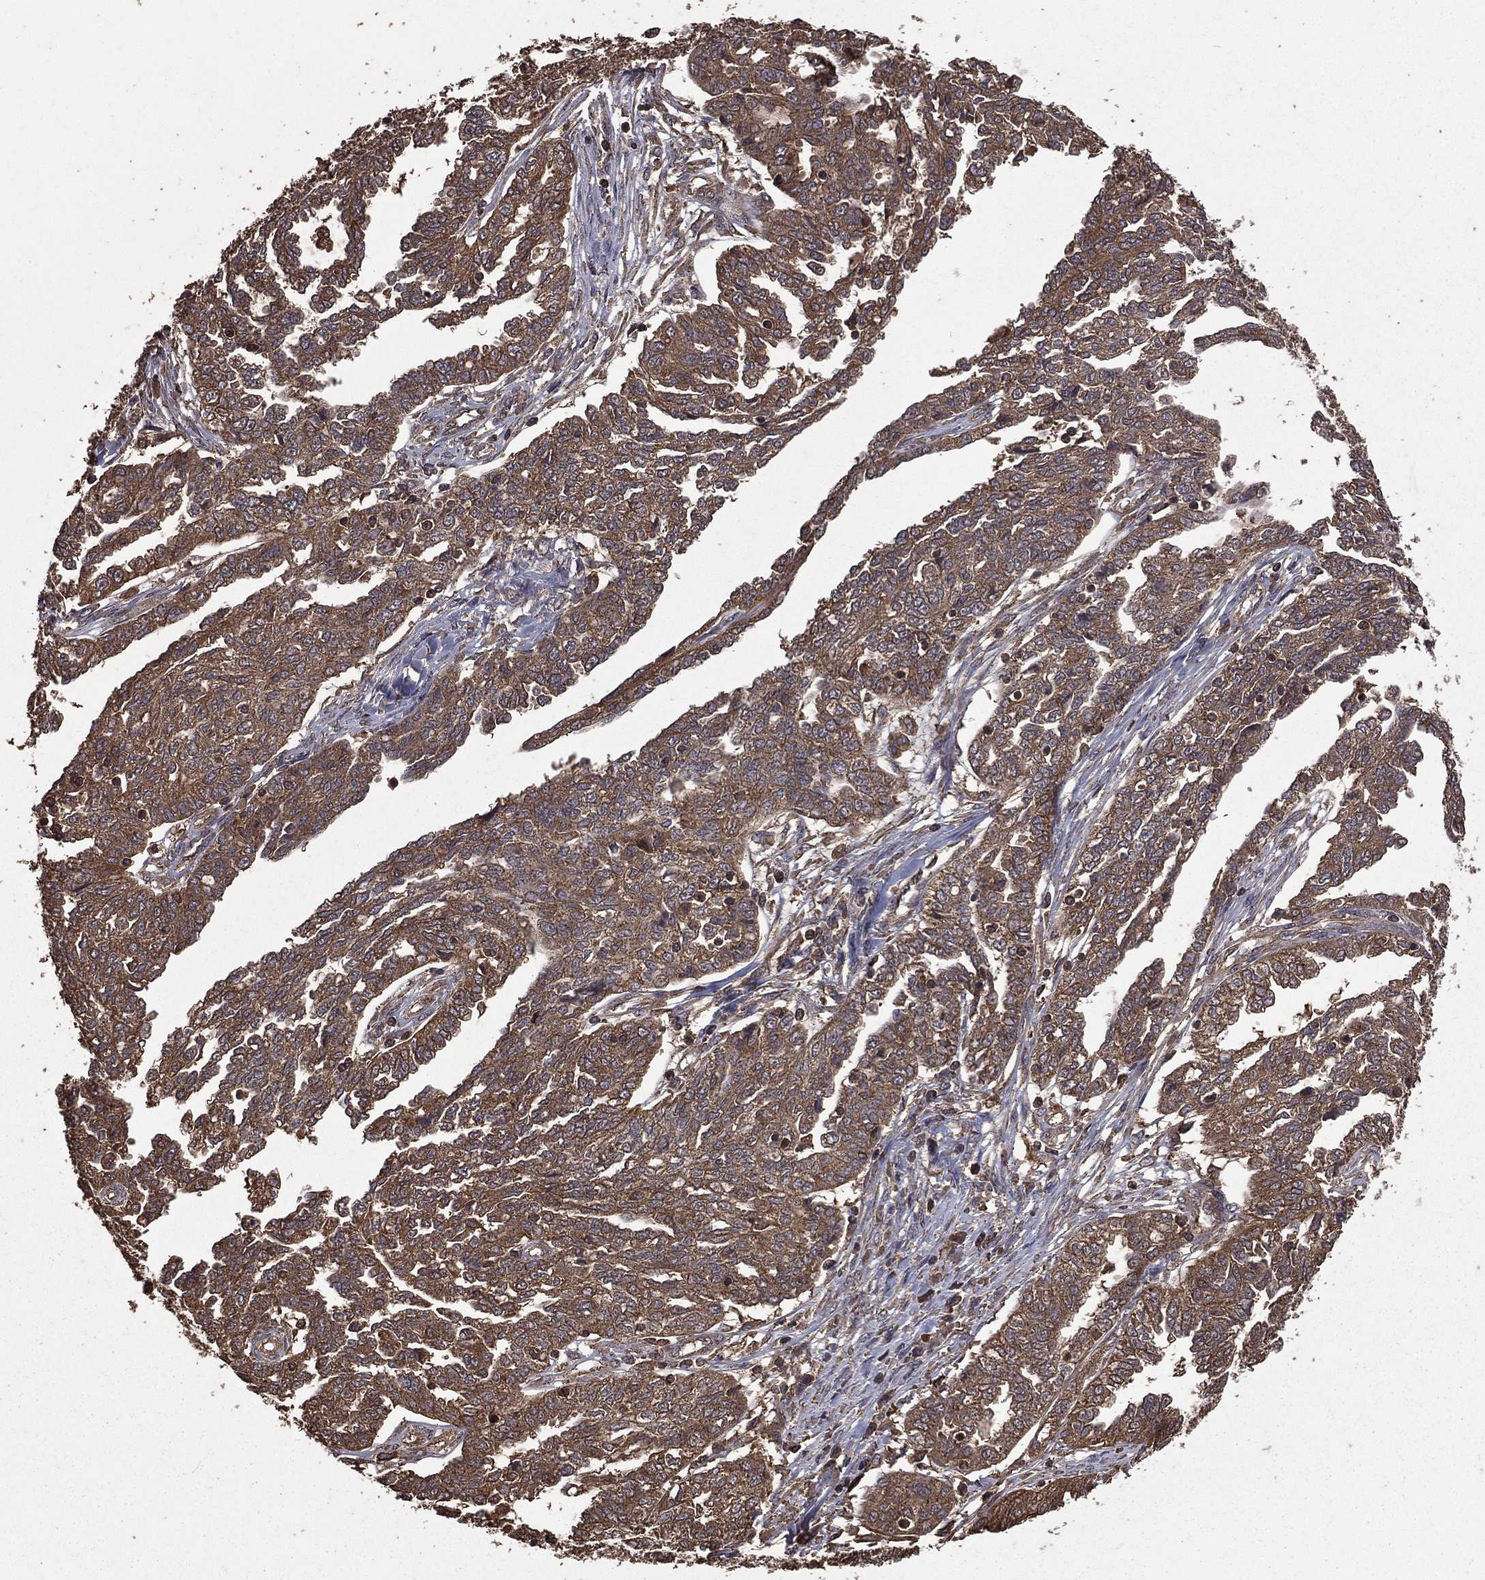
{"staining": {"intensity": "moderate", "quantity": ">75%", "location": "cytoplasmic/membranous"}, "tissue": "ovarian cancer", "cell_type": "Tumor cells", "image_type": "cancer", "snomed": [{"axis": "morphology", "description": "Cystadenocarcinoma, serous, NOS"}, {"axis": "topography", "description": "Ovary"}], "caption": "About >75% of tumor cells in ovarian cancer (serous cystadenocarcinoma) display moderate cytoplasmic/membranous protein expression as visualized by brown immunohistochemical staining.", "gene": "BIRC6", "patient": {"sex": "female", "age": 67}}